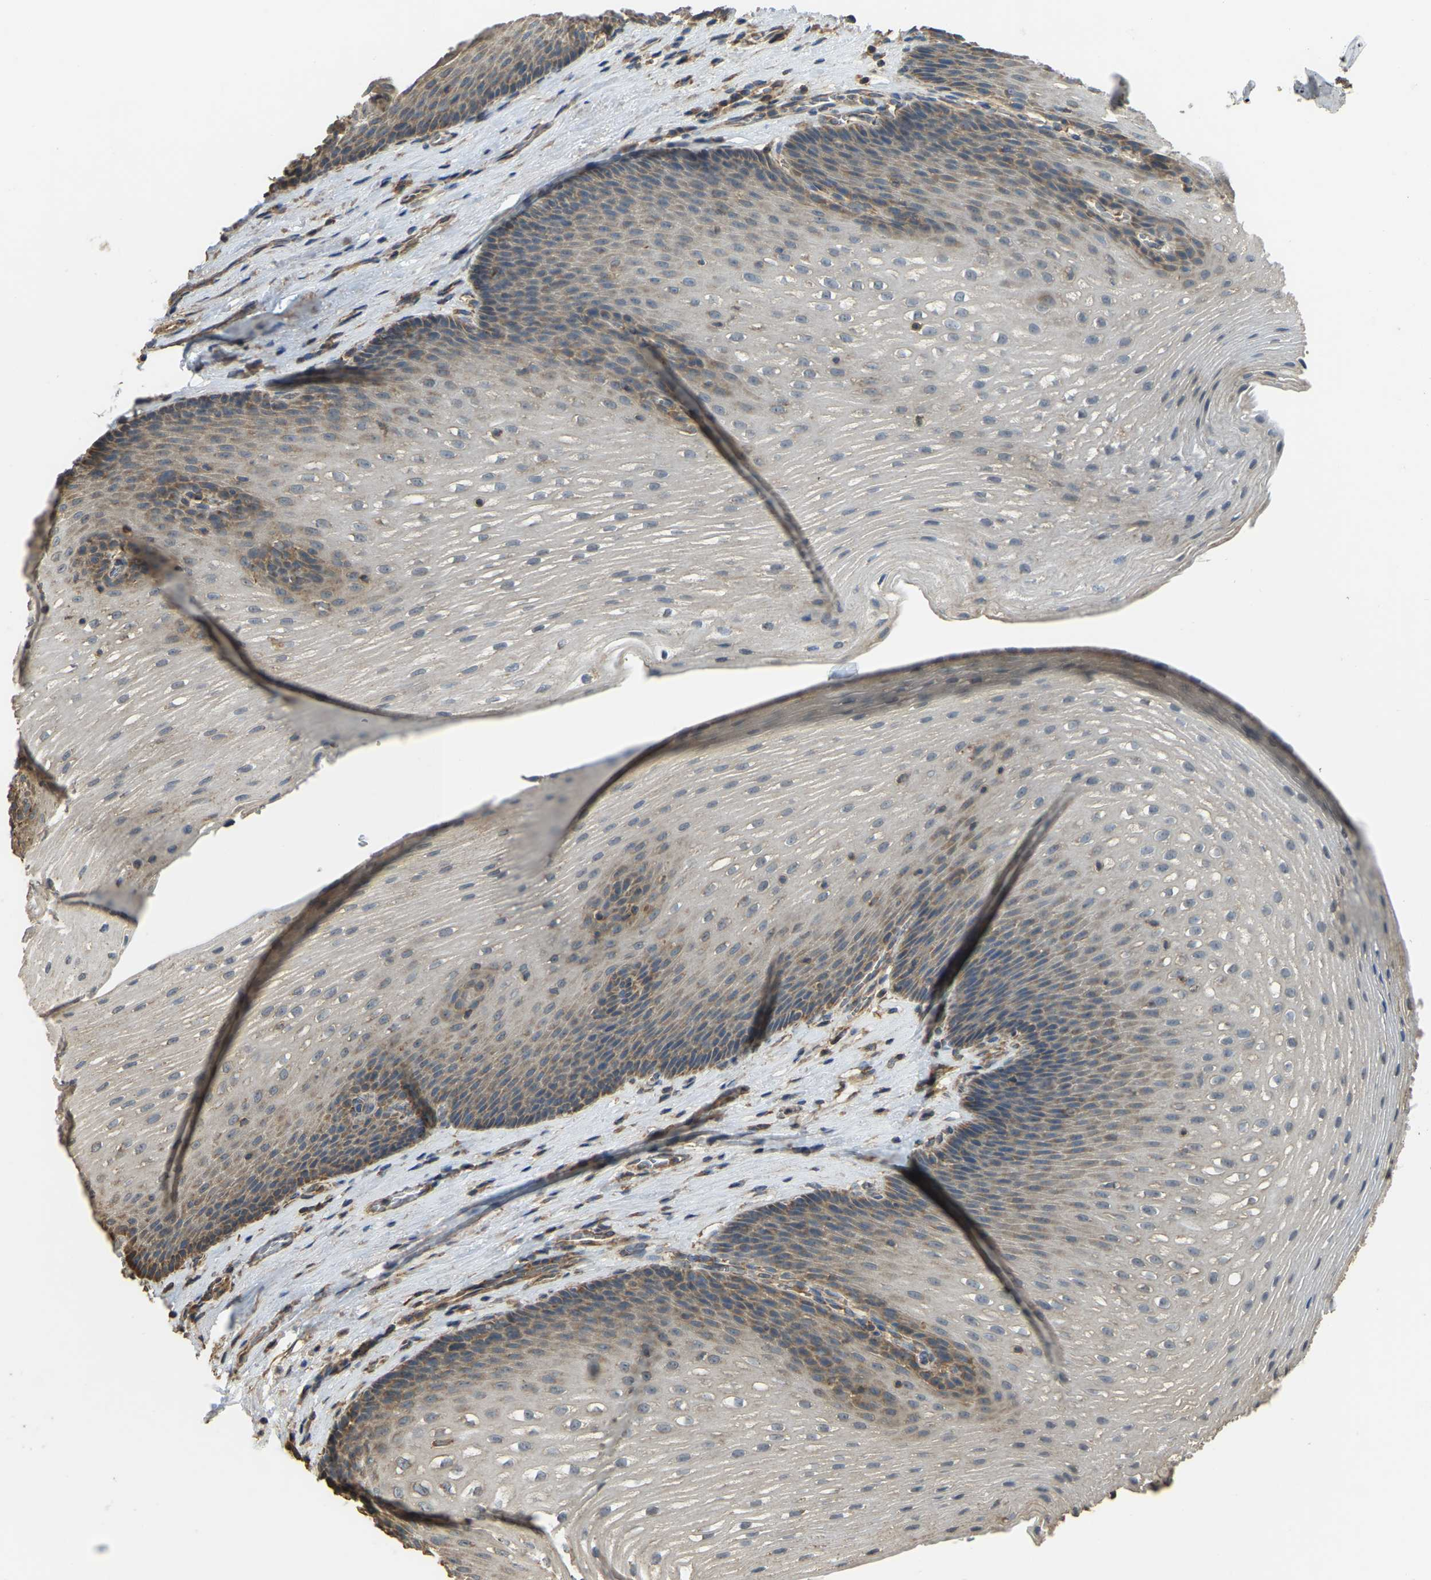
{"staining": {"intensity": "moderate", "quantity": "25%-75%", "location": "cytoplasmic/membranous"}, "tissue": "esophagus", "cell_type": "Squamous epithelial cells", "image_type": "normal", "snomed": [{"axis": "morphology", "description": "Normal tissue, NOS"}, {"axis": "topography", "description": "Esophagus"}], "caption": "Esophagus stained for a protein (brown) displays moderate cytoplasmic/membranous positive expression in approximately 25%-75% of squamous epithelial cells.", "gene": "GNG2", "patient": {"sex": "male", "age": 48}}